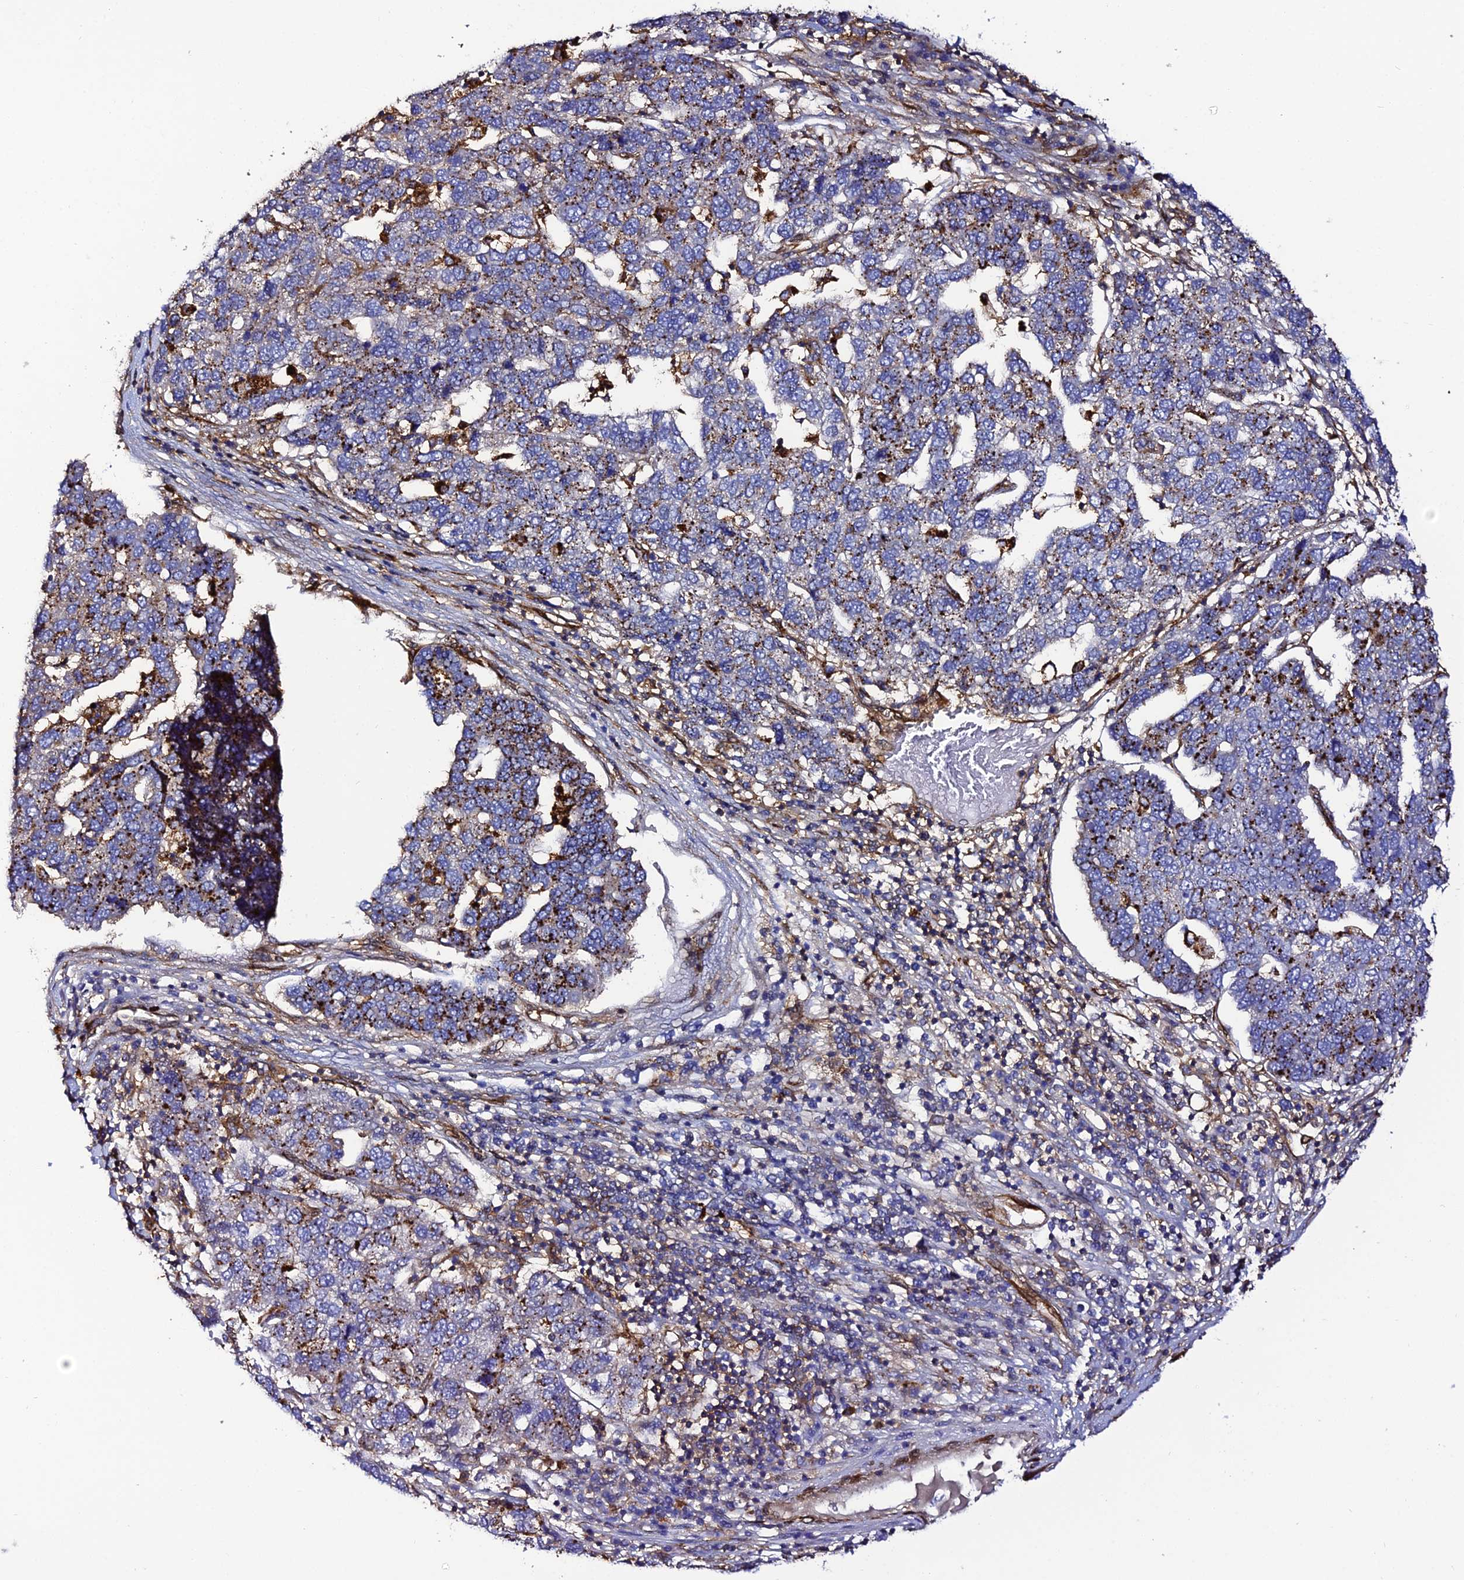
{"staining": {"intensity": "strong", "quantity": "25%-75%", "location": "cytoplasmic/membranous"}, "tissue": "pancreatic cancer", "cell_type": "Tumor cells", "image_type": "cancer", "snomed": [{"axis": "morphology", "description": "Adenocarcinoma, NOS"}, {"axis": "topography", "description": "Pancreas"}], "caption": "Adenocarcinoma (pancreatic) stained for a protein (brown) reveals strong cytoplasmic/membranous positive expression in about 25%-75% of tumor cells.", "gene": "TRPV2", "patient": {"sex": "female", "age": 61}}